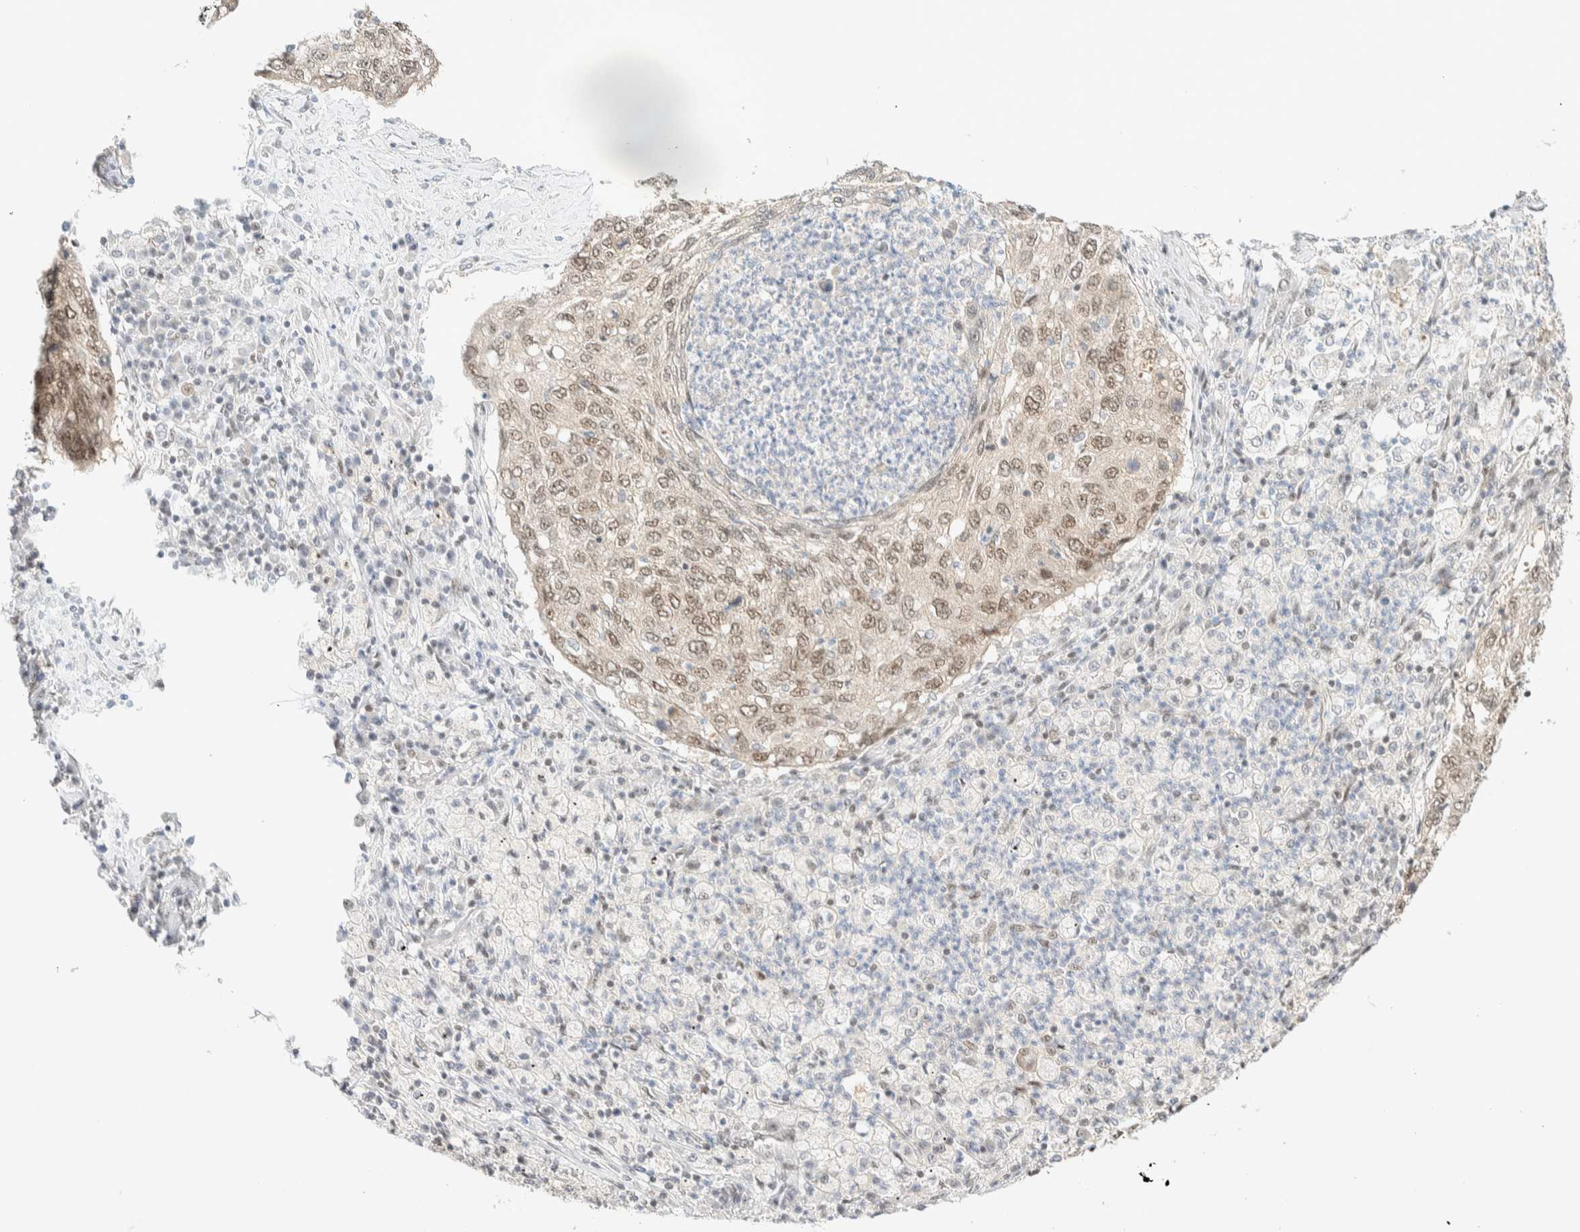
{"staining": {"intensity": "weak", "quantity": ">75%", "location": "nuclear"}, "tissue": "lung cancer", "cell_type": "Tumor cells", "image_type": "cancer", "snomed": [{"axis": "morphology", "description": "Squamous cell carcinoma, NOS"}, {"axis": "topography", "description": "Lung"}], "caption": "A brown stain labels weak nuclear staining of a protein in lung squamous cell carcinoma tumor cells. The staining was performed using DAB to visualize the protein expression in brown, while the nuclei were stained in blue with hematoxylin (Magnification: 20x).", "gene": "PYGO2", "patient": {"sex": "female", "age": 63}}